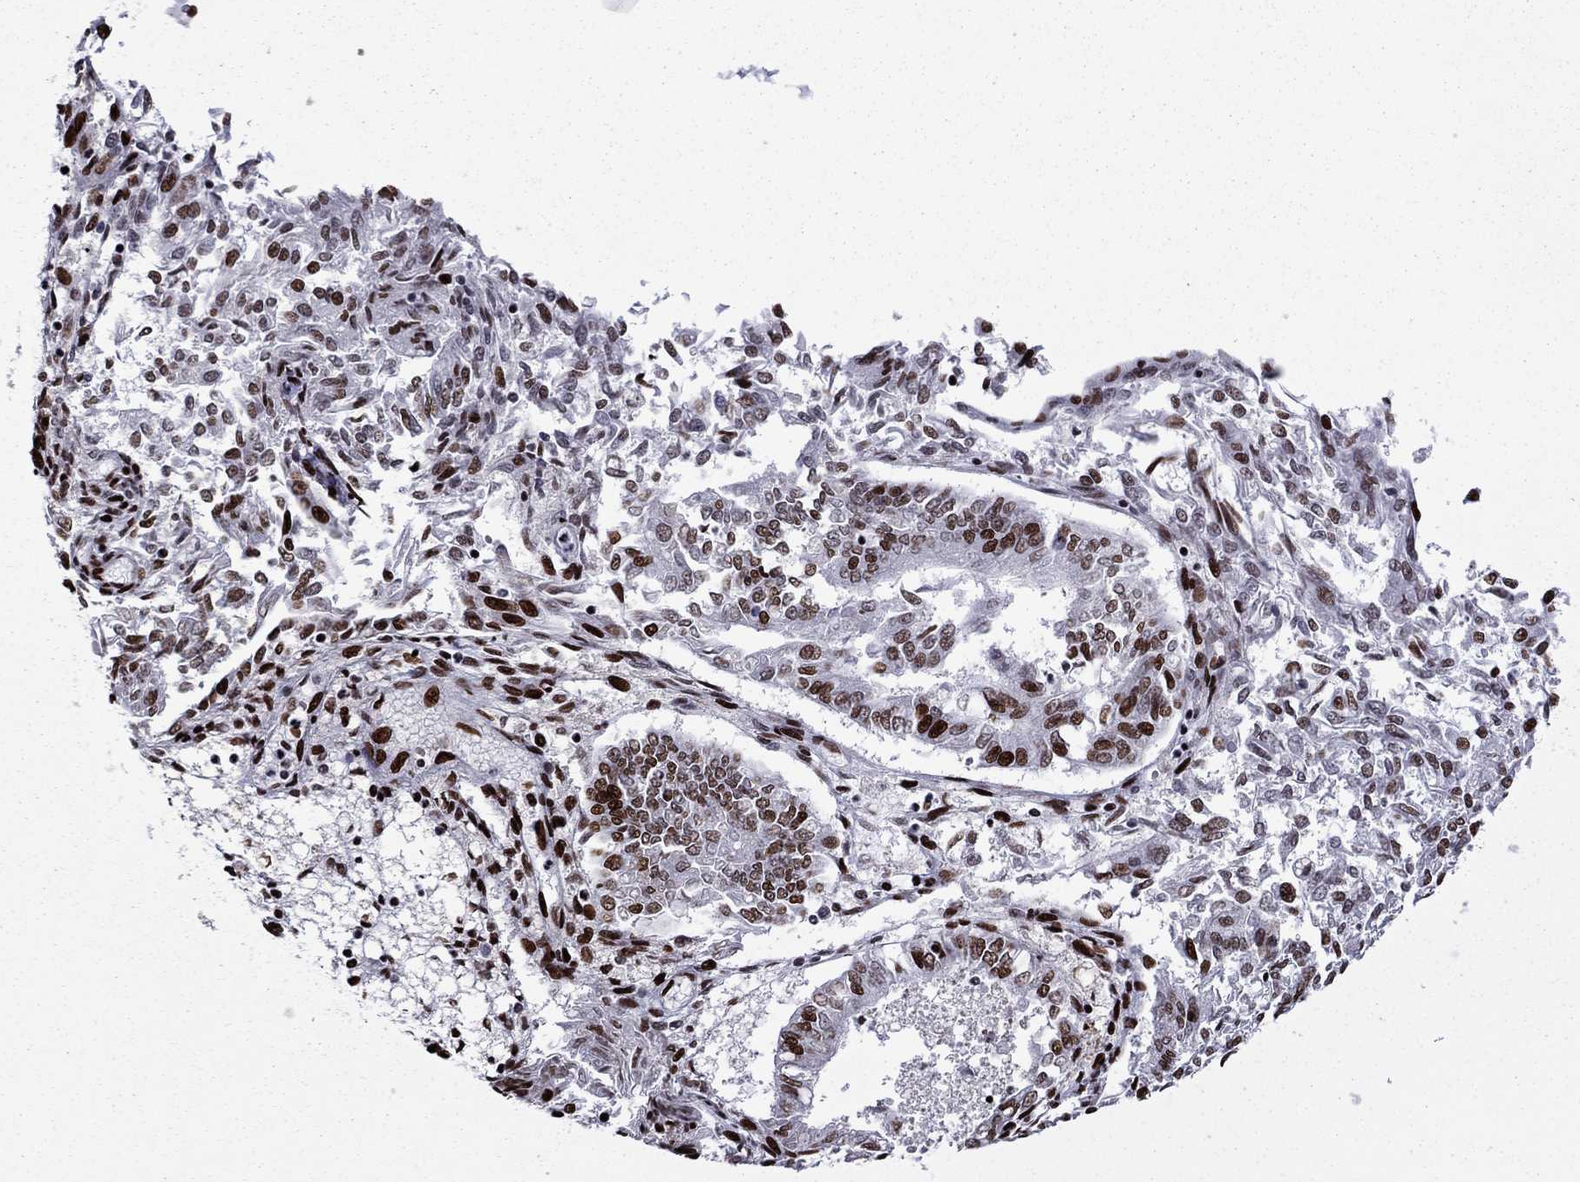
{"staining": {"intensity": "strong", "quantity": ">75%", "location": "nuclear"}, "tissue": "endometrial cancer", "cell_type": "Tumor cells", "image_type": "cancer", "snomed": [{"axis": "morphology", "description": "Adenocarcinoma, NOS"}, {"axis": "topography", "description": "Endometrium"}], "caption": "Strong nuclear staining for a protein is seen in approximately >75% of tumor cells of endometrial cancer (adenocarcinoma) using IHC.", "gene": "LIMK1", "patient": {"sex": "female", "age": 58}}